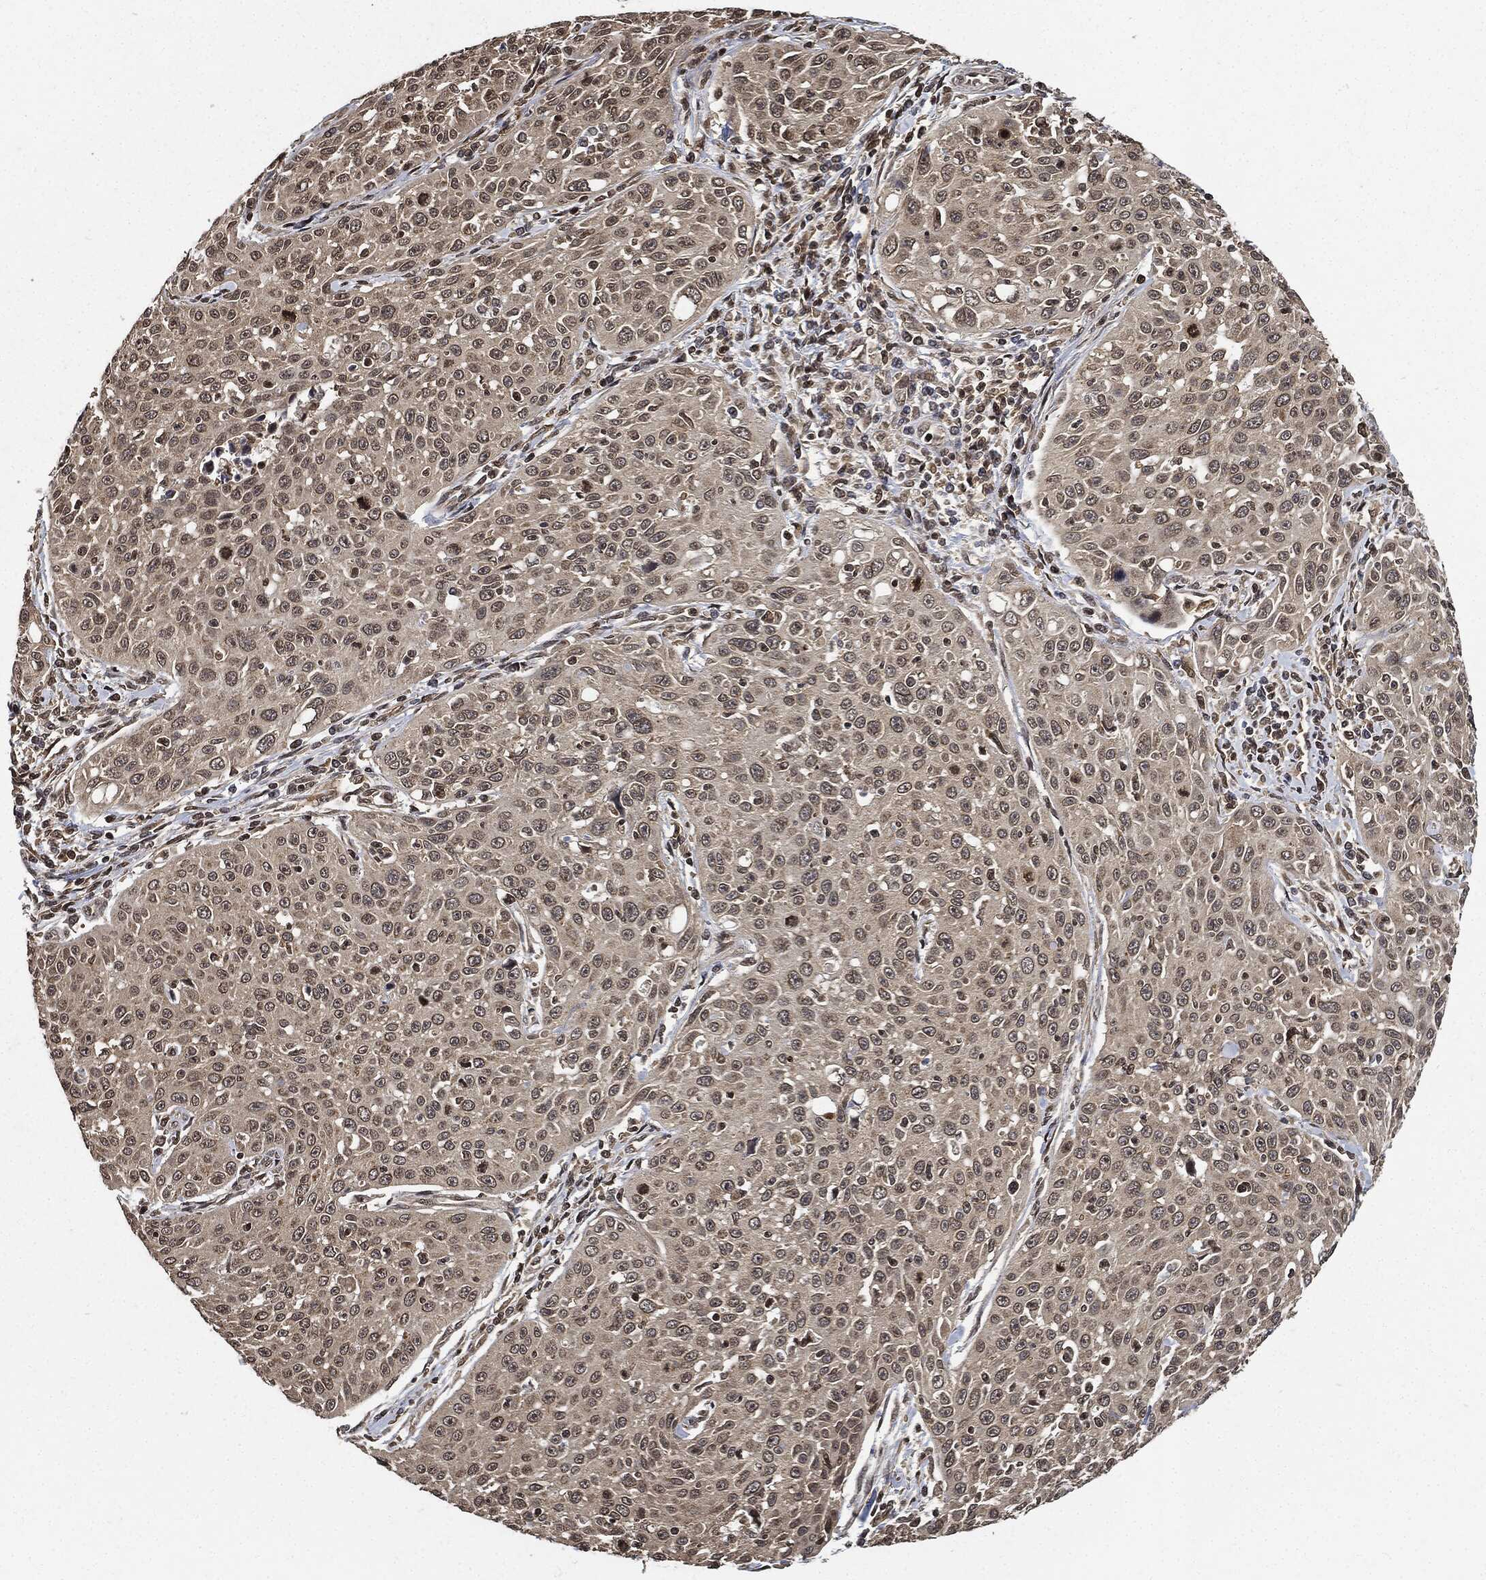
{"staining": {"intensity": "negative", "quantity": "none", "location": "none"}, "tissue": "cervical cancer", "cell_type": "Tumor cells", "image_type": "cancer", "snomed": [{"axis": "morphology", "description": "Squamous cell carcinoma, NOS"}, {"axis": "topography", "description": "Cervix"}], "caption": "This is a image of immunohistochemistry (IHC) staining of cervical cancer (squamous cell carcinoma), which shows no staining in tumor cells.", "gene": "PDK1", "patient": {"sex": "female", "age": 26}}